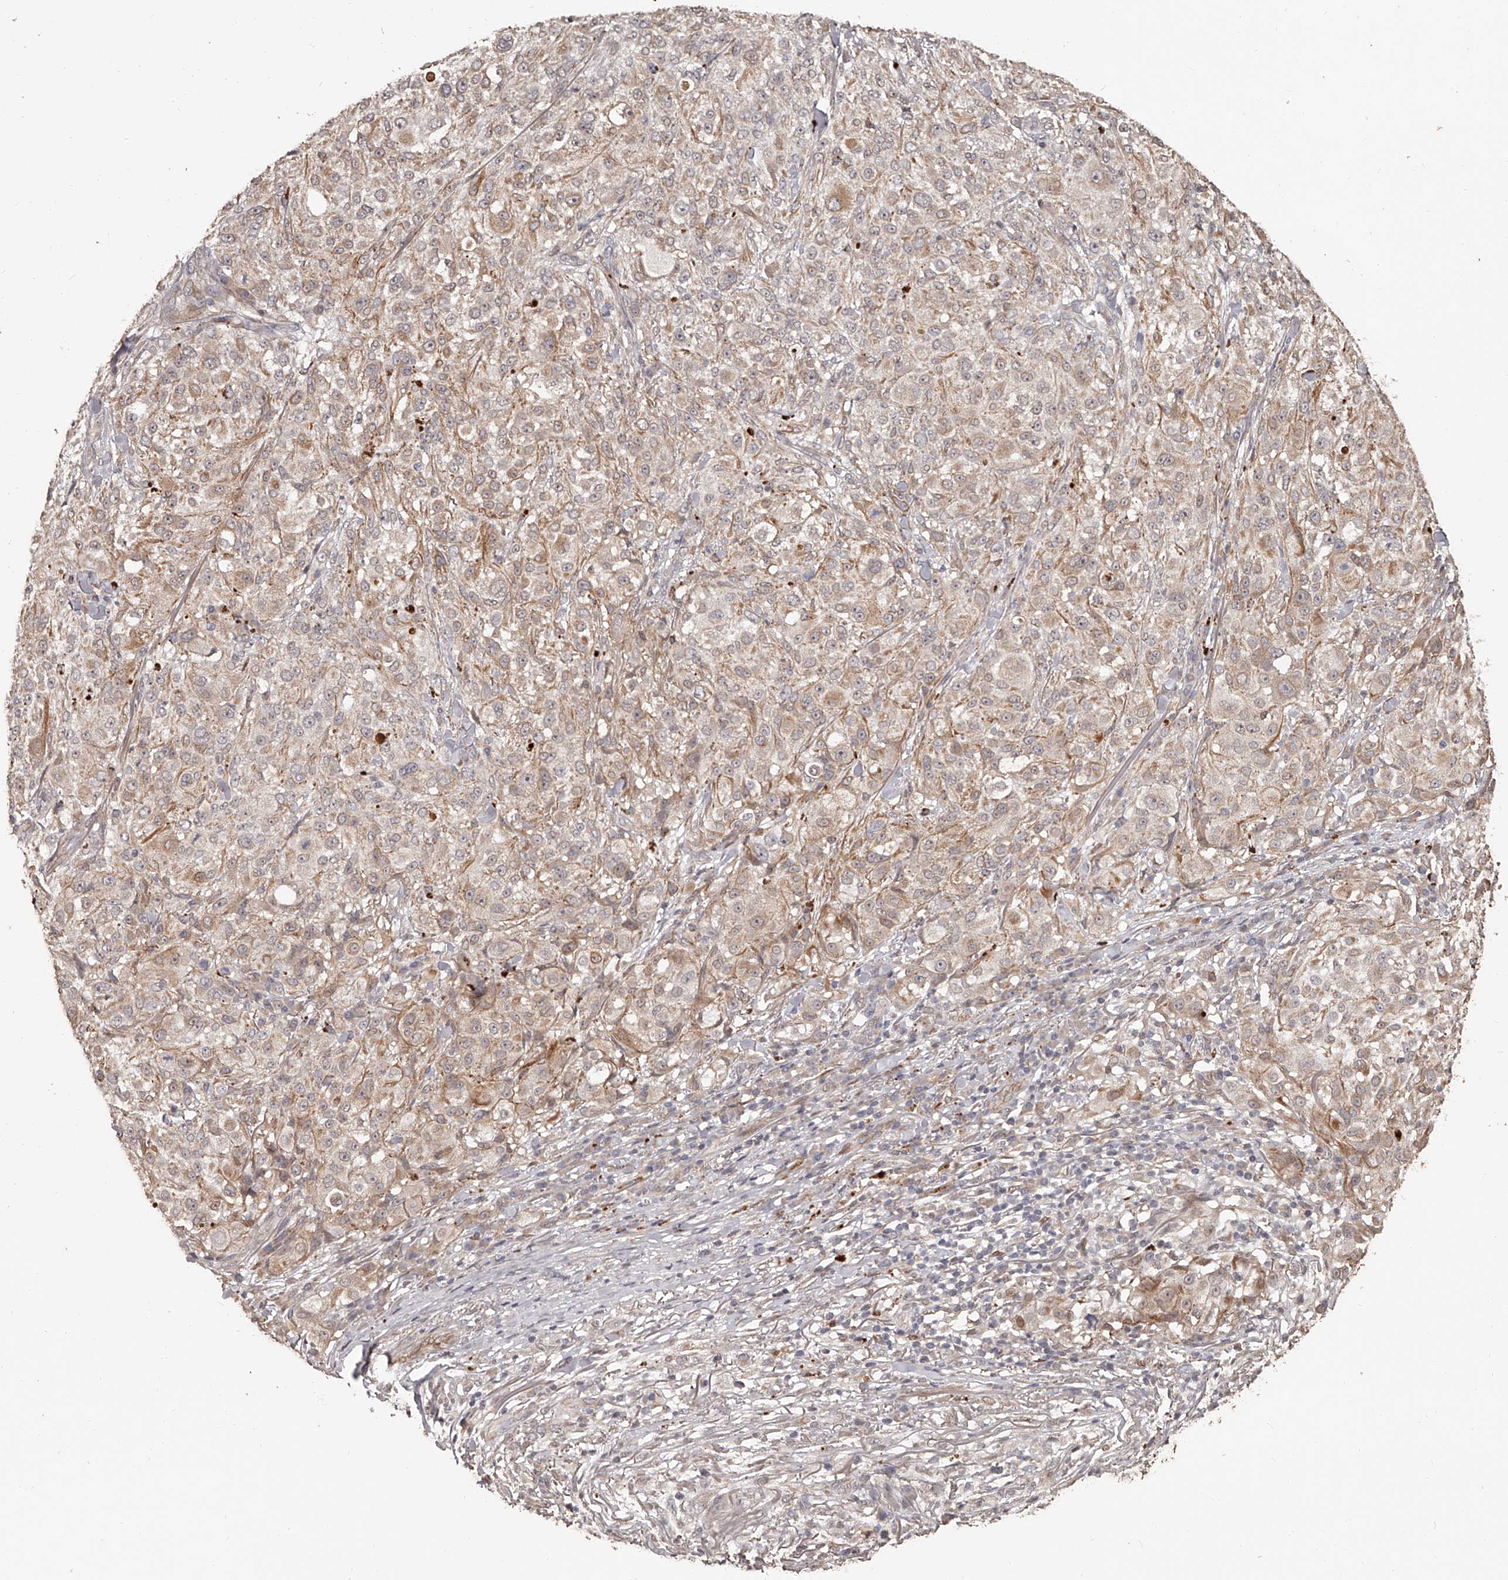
{"staining": {"intensity": "weak", "quantity": "25%-75%", "location": "cytoplasmic/membranous"}, "tissue": "melanoma", "cell_type": "Tumor cells", "image_type": "cancer", "snomed": [{"axis": "morphology", "description": "Necrosis, NOS"}, {"axis": "morphology", "description": "Malignant melanoma, NOS"}, {"axis": "topography", "description": "Skin"}], "caption": "Immunohistochemistry (IHC) histopathology image of malignant melanoma stained for a protein (brown), which reveals low levels of weak cytoplasmic/membranous positivity in about 25%-75% of tumor cells.", "gene": "URGCP", "patient": {"sex": "female", "age": 87}}